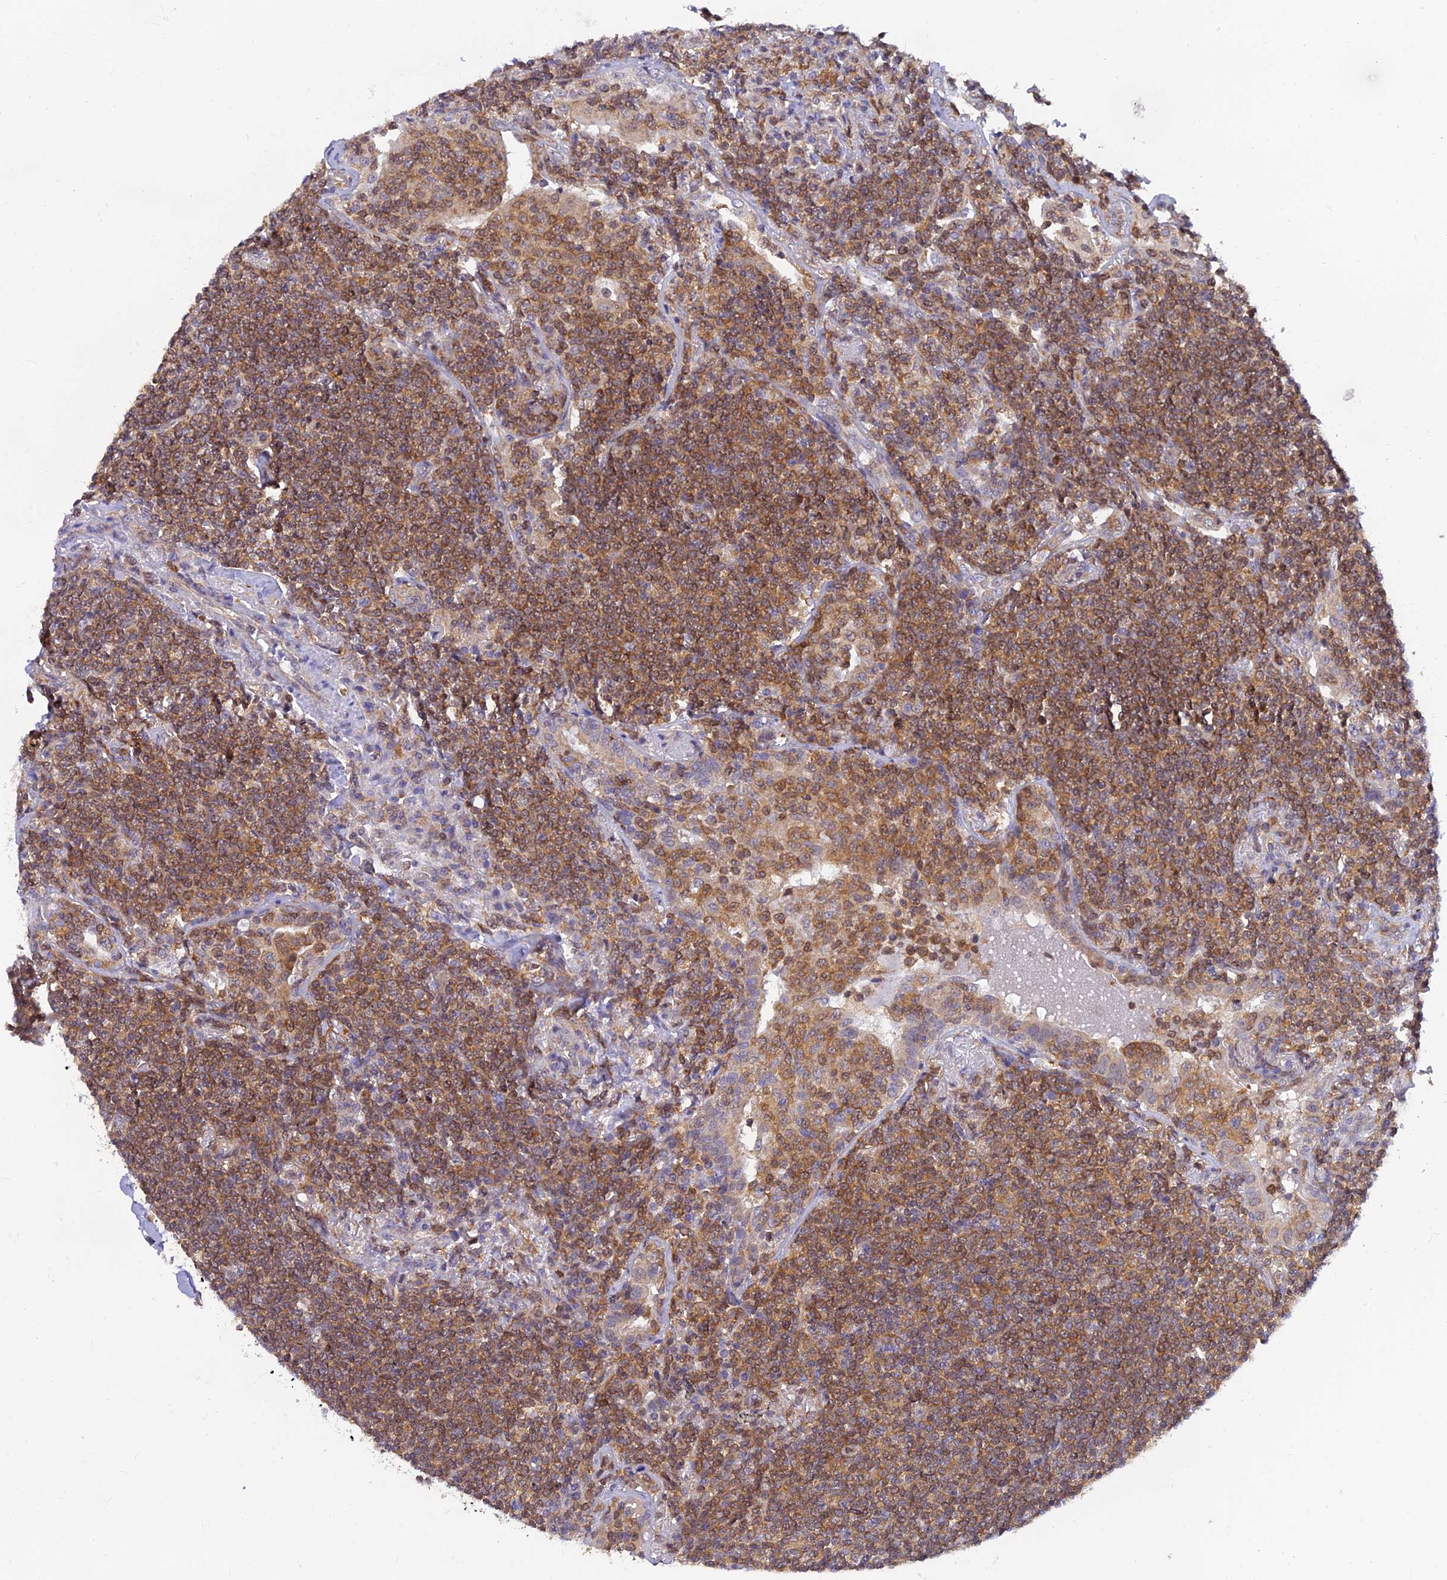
{"staining": {"intensity": "moderate", "quantity": ">75%", "location": "cytoplasmic/membranous"}, "tissue": "lymphoma", "cell_type": "Tumor cells", "image_type": "cancer", "snomed": [{"axis": "morphology", "description": "Malignant lymphoma, non-Hodgkin's type, Low grade"}, {"axis": "topography", "description": "Lung"}], "caption": "About >75% of tumor cells in human lymphoma show moderate cytoplasmic/membranous protein positivity as visualized by brown immunohistochemical staining.", "gene": "LYSMD2", "patient": {"sex": "female", "age": 71}}